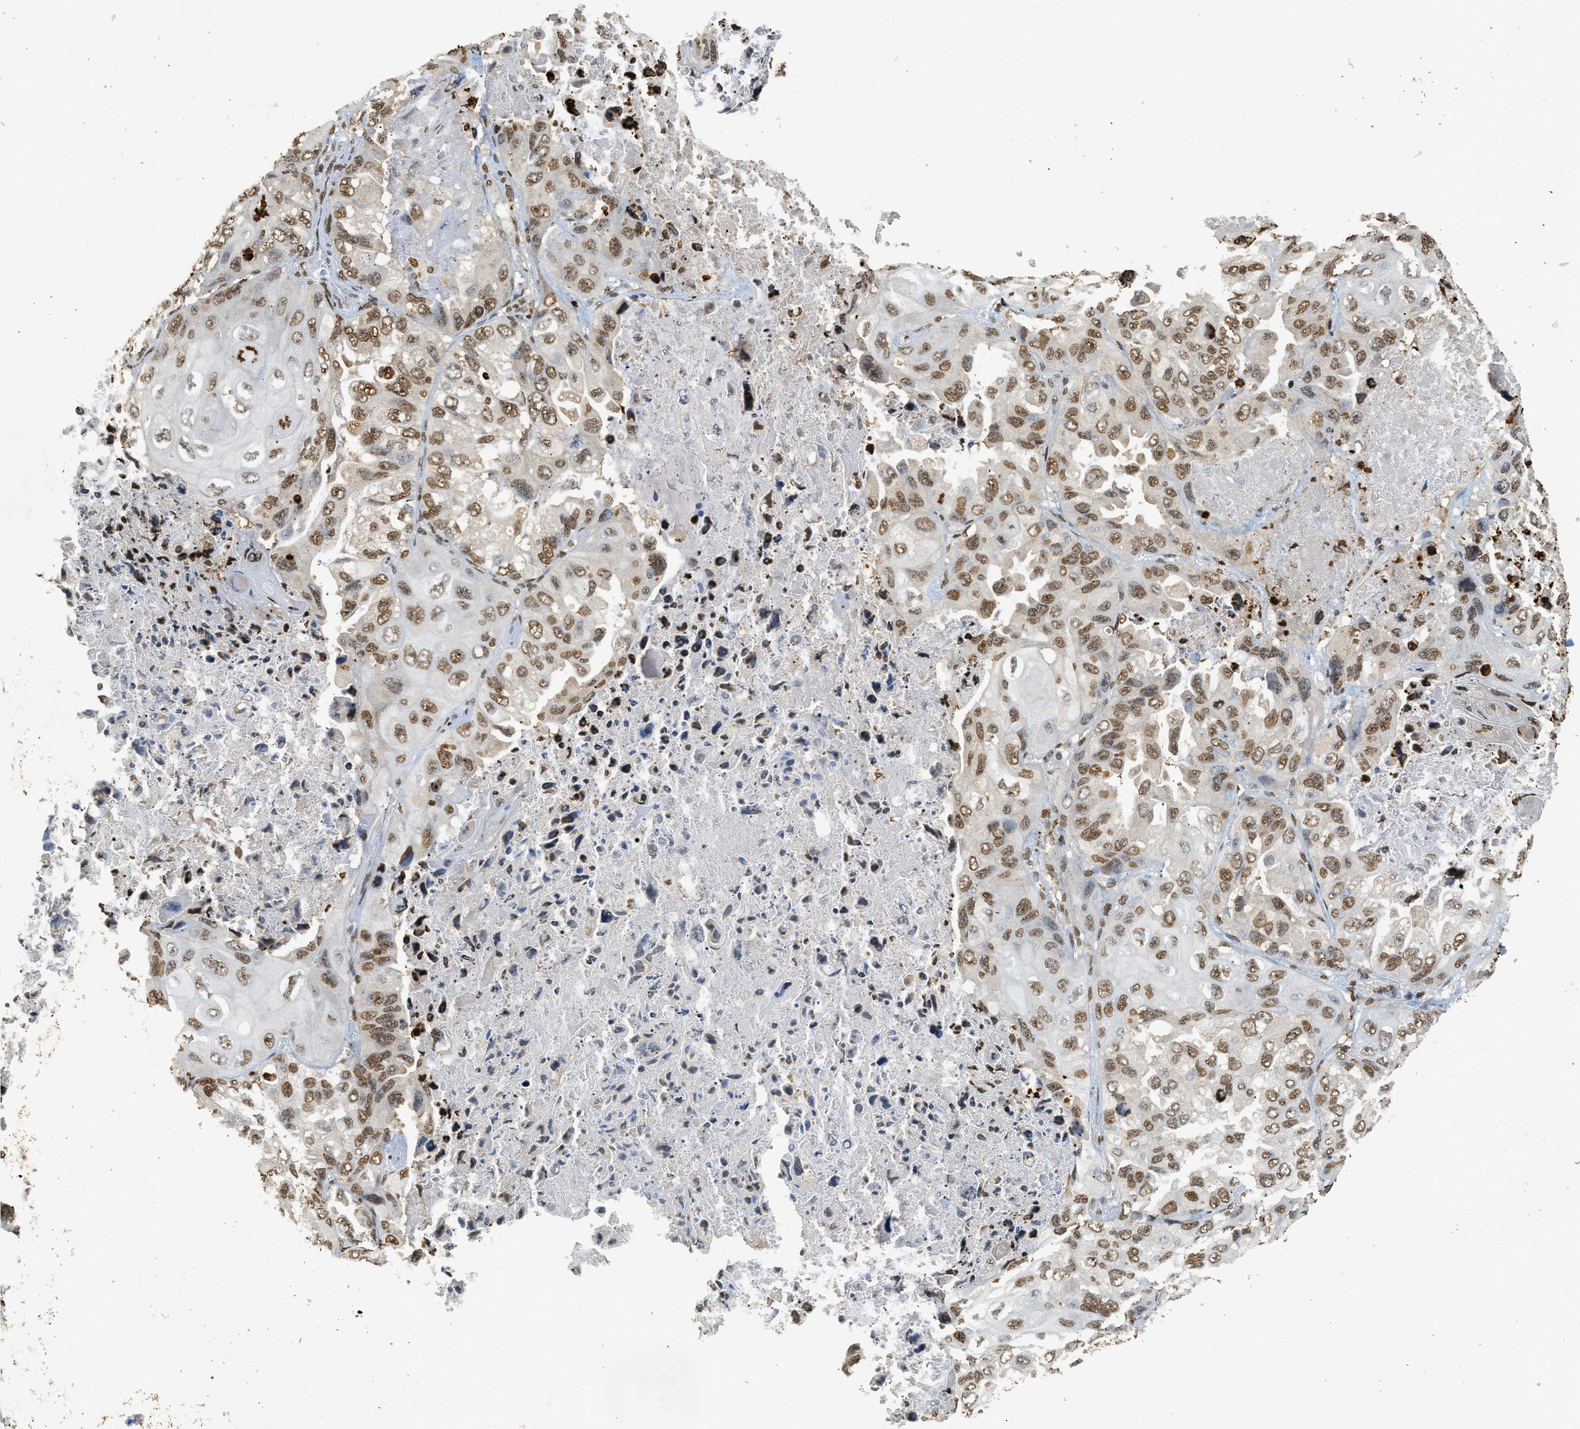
{"staining": {"intensity": "moderate", "quantity": ">75%", "location": "nuclear"}, "tissue": "lung cancer", "cell_type": "Tumor cells", "image_type": "cancer", "snomed": [{"axis": "morphology", "description": "Squamous cell carcinoma, NOS"}, {"axis": "topography", "description": "Lung"}], "caption": "Protein positivity by immunohistochemistry (IHC) demonstrates moderate nuclear positivity in approximately >75% of tumor cells in lung cancer.", "gene": "NR5A2", "patient": {"sex": "female", "age": 73}}